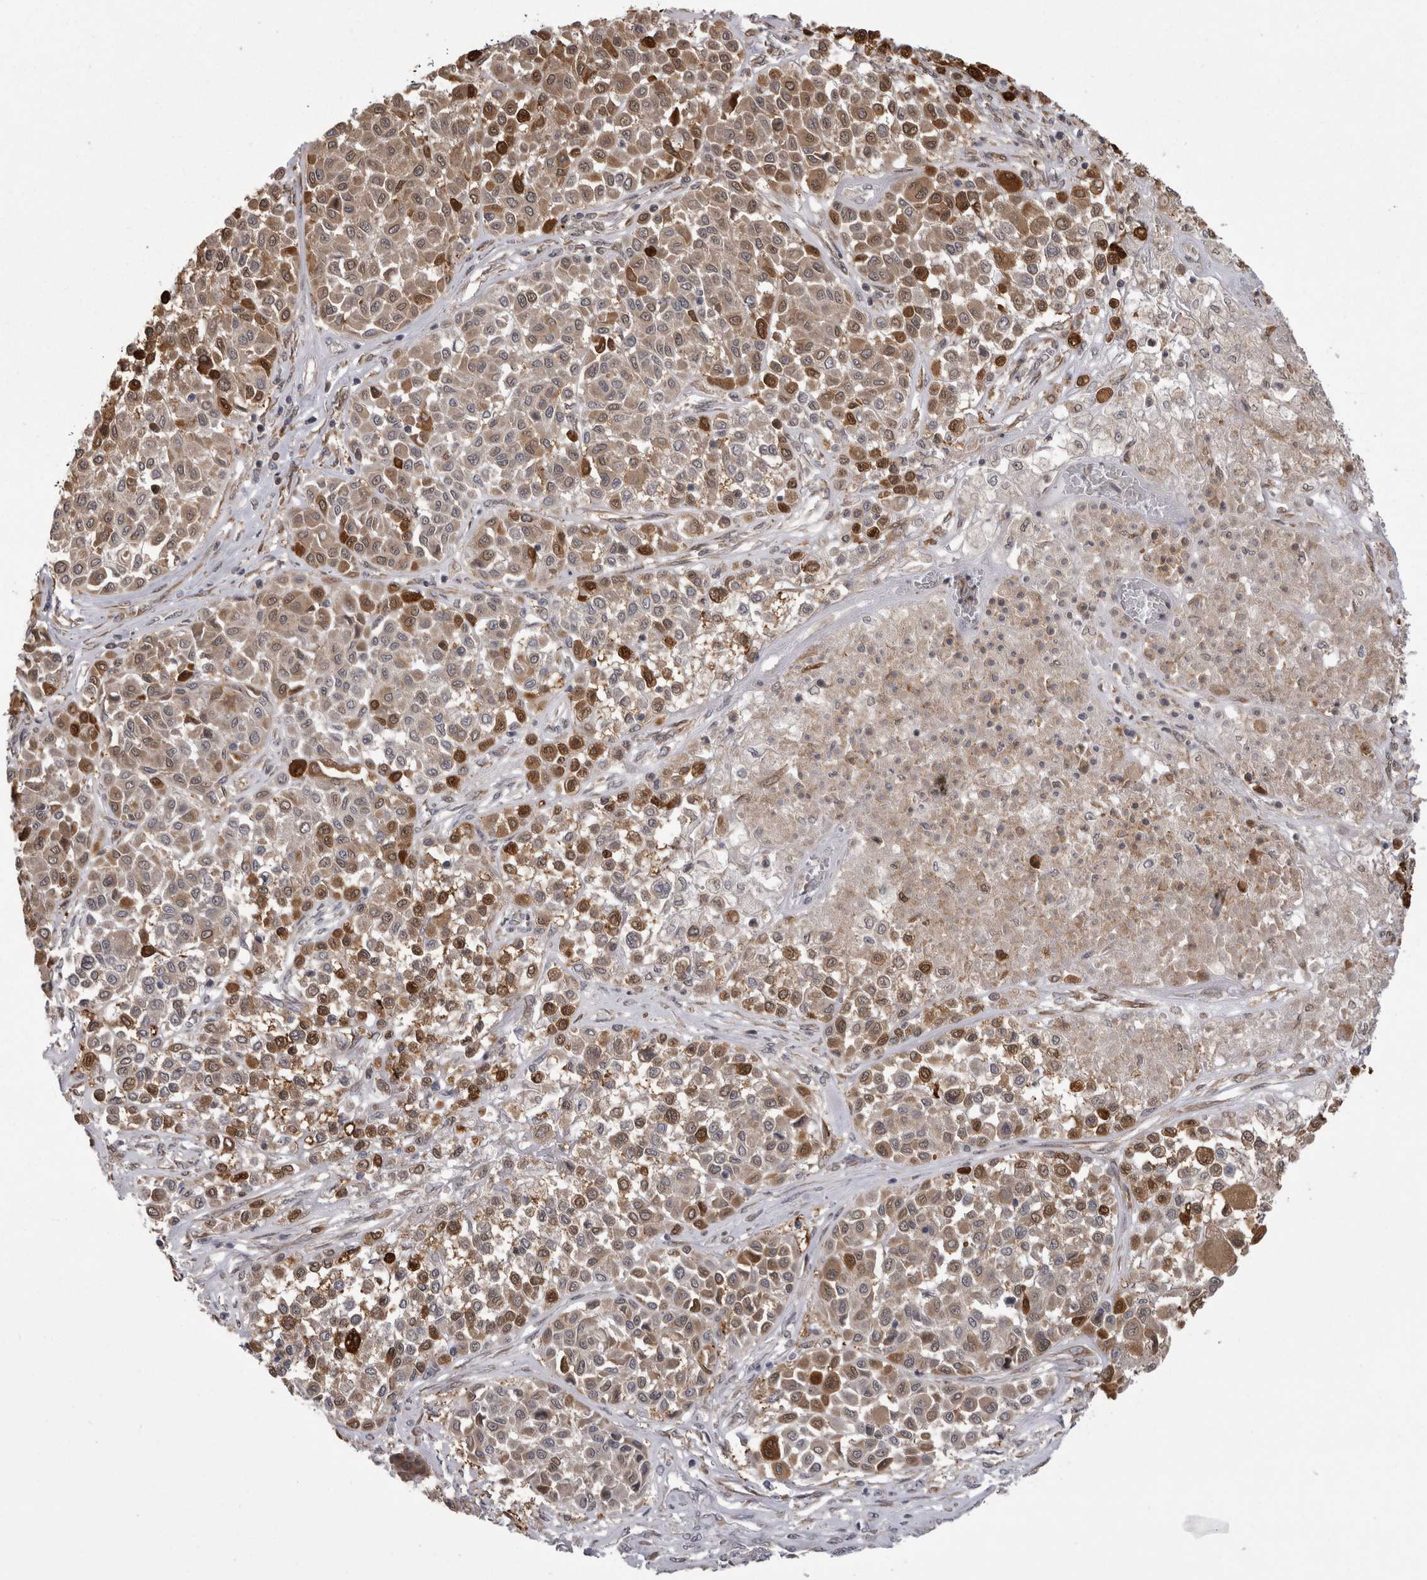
{"staining": {"intensity": "moderate", "quantity": "25%-75%", "location": "cytoplasmic/membranous,nuclear"}, "tissue": "melanoma", "cell_type": "Tumor cells", "image_type": "cancer", "snomed": [{"axis": "morphology", "description": "Malignant melanoma, Metastatic site"}, {"axis": "topography", "description": "Soft tissue"}], "caption": "There is medium levels of moderate cytoplasmic/membranous and nuclear positivity in tumor cells of melanoma, as demonstrated by immunohistochemical staining (brown color).", "gene": "CHIC2", "patient": {"sex": "male", "age": 41}}